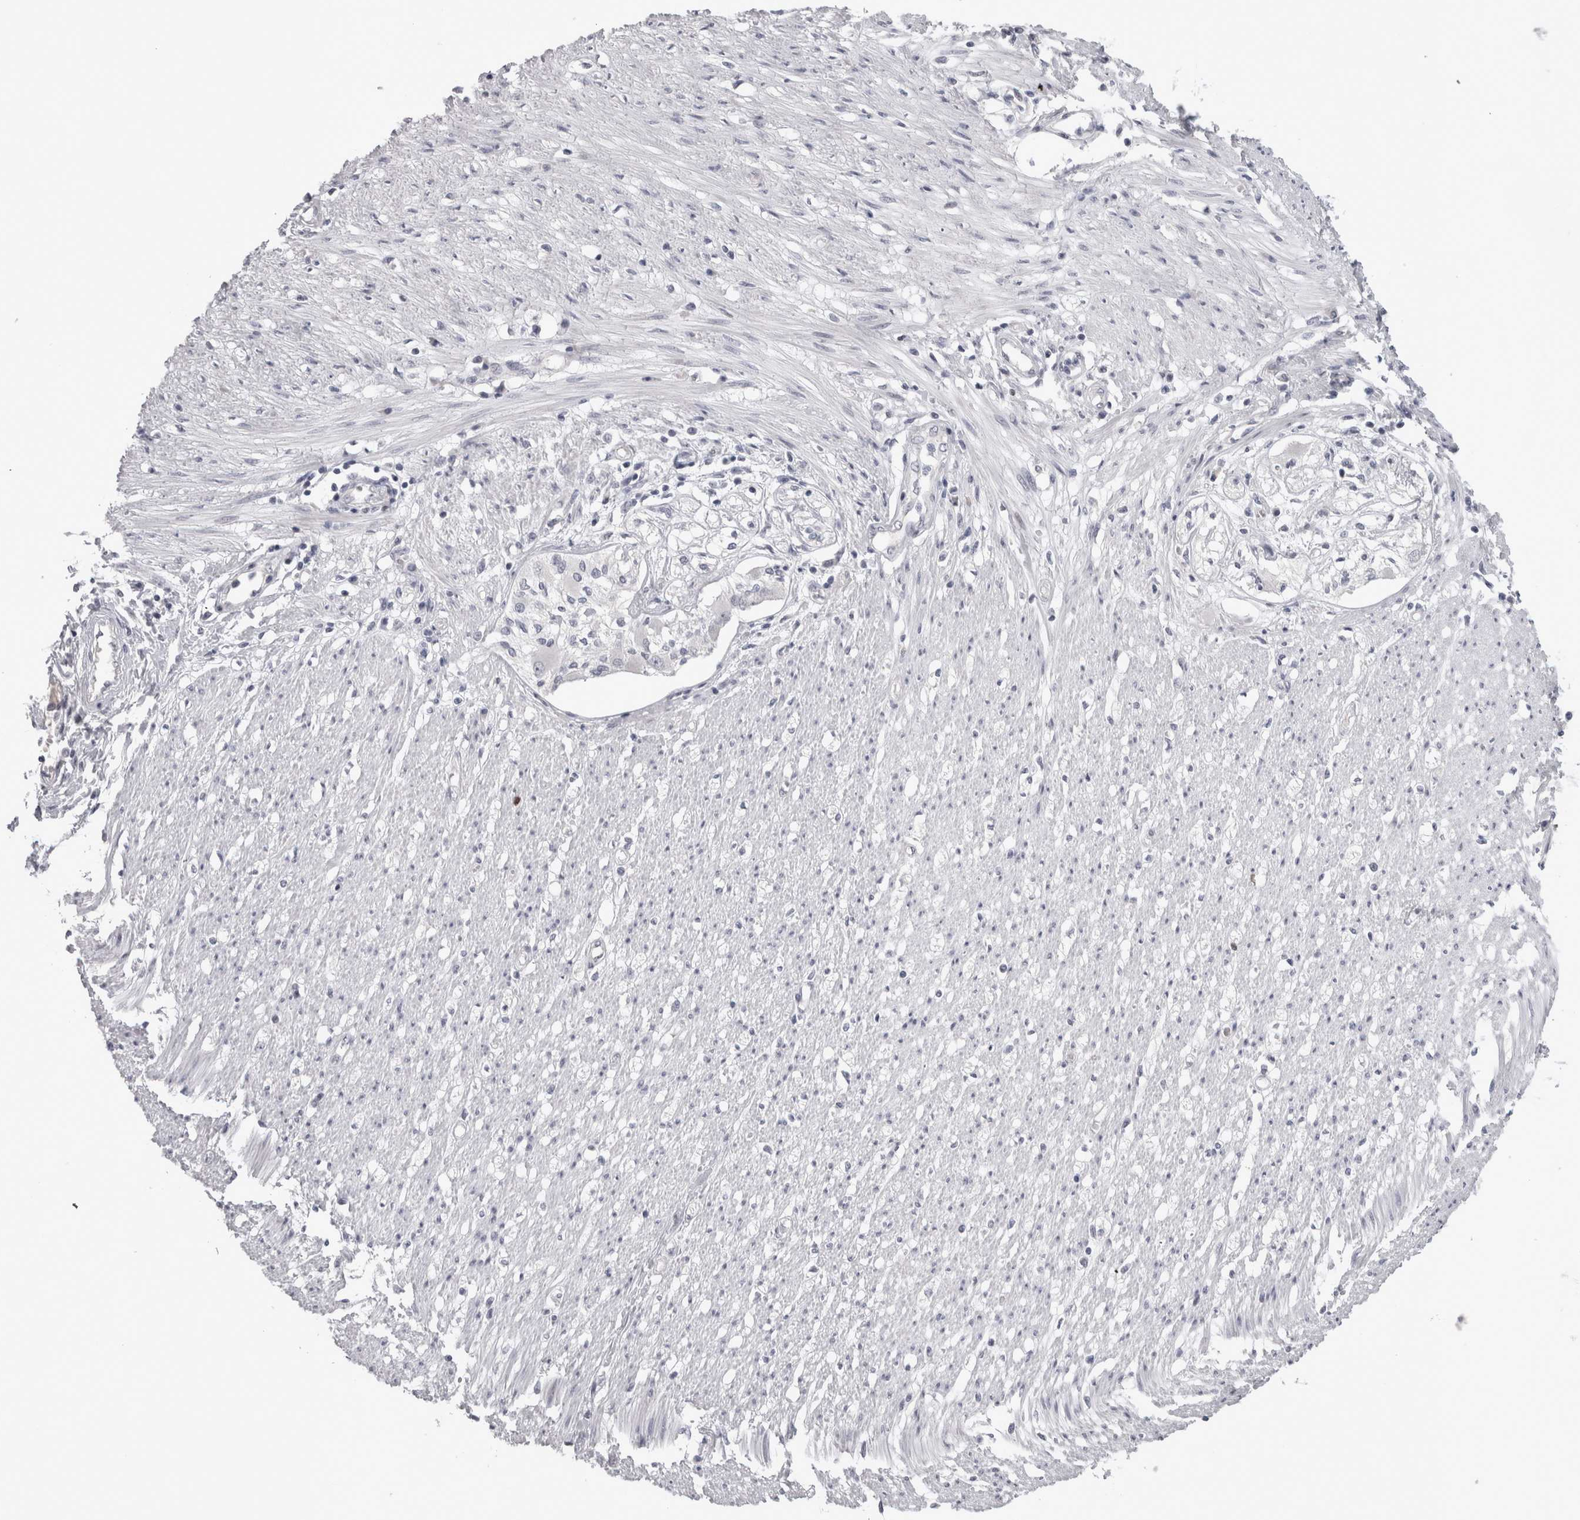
{"staining": {"intensity": "negative", "quantity": "none", "location": "none"}, "tissue": "soft tissue", "cell_type": "Fibroblasts", "image_type": "normal", "snomed": [{"axis": "morphology", "description": "Normal tissue, NOS"}, {"axis": "morphology", "description": "Adenocarcinoma, NOS"}, {"axis": "topography", "description": "Colon"}, {"axis": "topography", "description": "Peripheral nerve tissue"}], "caption": "The image exhibits no staining of fibroblasts in benign soft tissue. (IHC, brightfield microscopy, high magnification).", "gene": "KIF18B", "patient": {"sex": "male", "age": 14}}